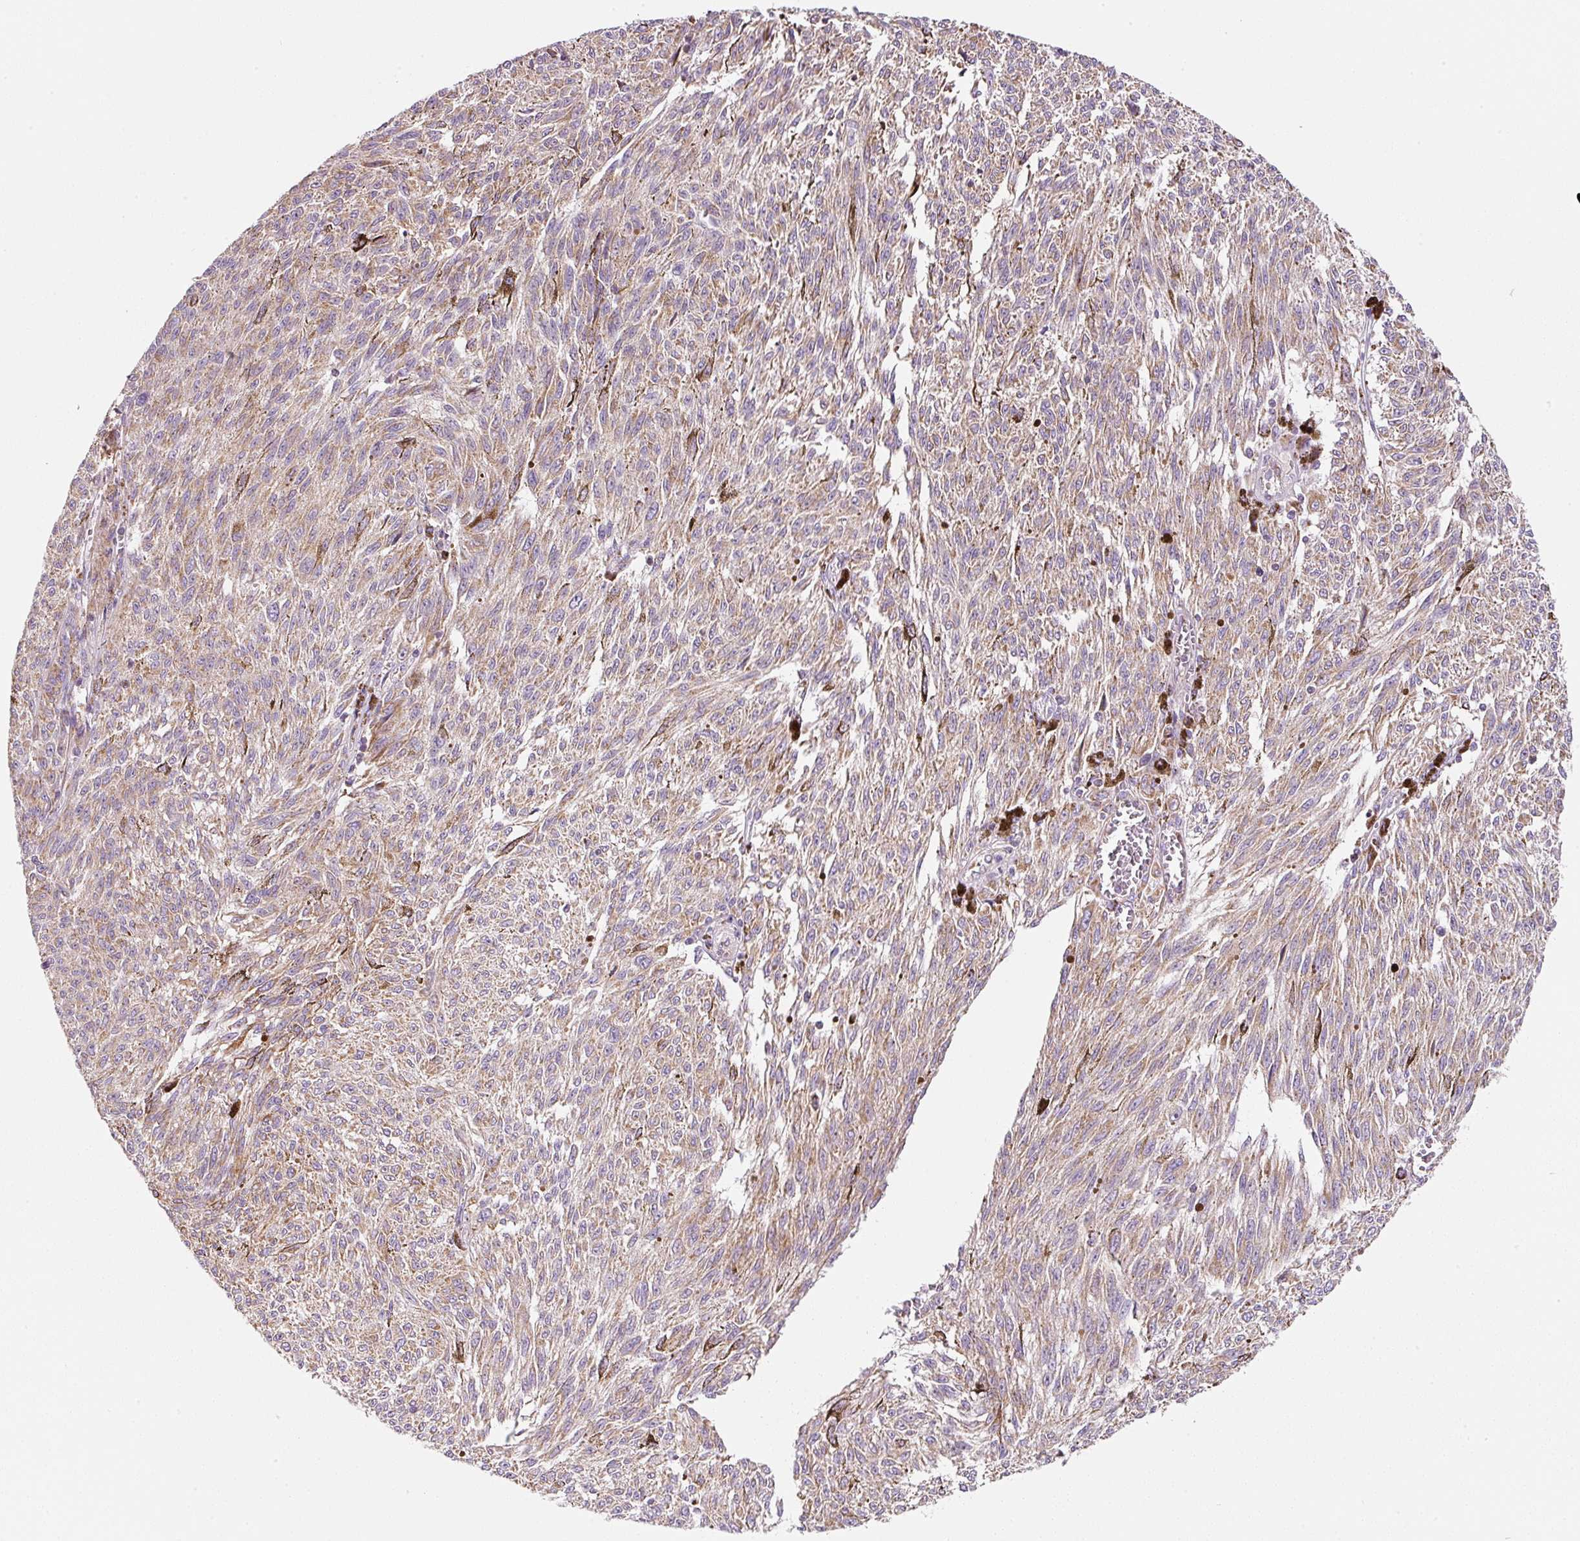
{"staining": {"intensity": "weak", "quantity": ">75%", "location": "cytoplasmic/membranous"}, "tissue": "melanoma", "cell_type": "Tumor cells", "image_type": "cancer", "snomed": [{"axis": "morphology", "description": "Malignant melanoma, NOS"}, {"axis": "topography", "description": "Skin"}], "caption": "Tumor cells demonstrate low levels of weak cytoplasmic/membranous expression in approximately >75% of cells in malignant melanoma.", "gene": "NDUFA1", "patient": {"sex": "female", "age": 72}}